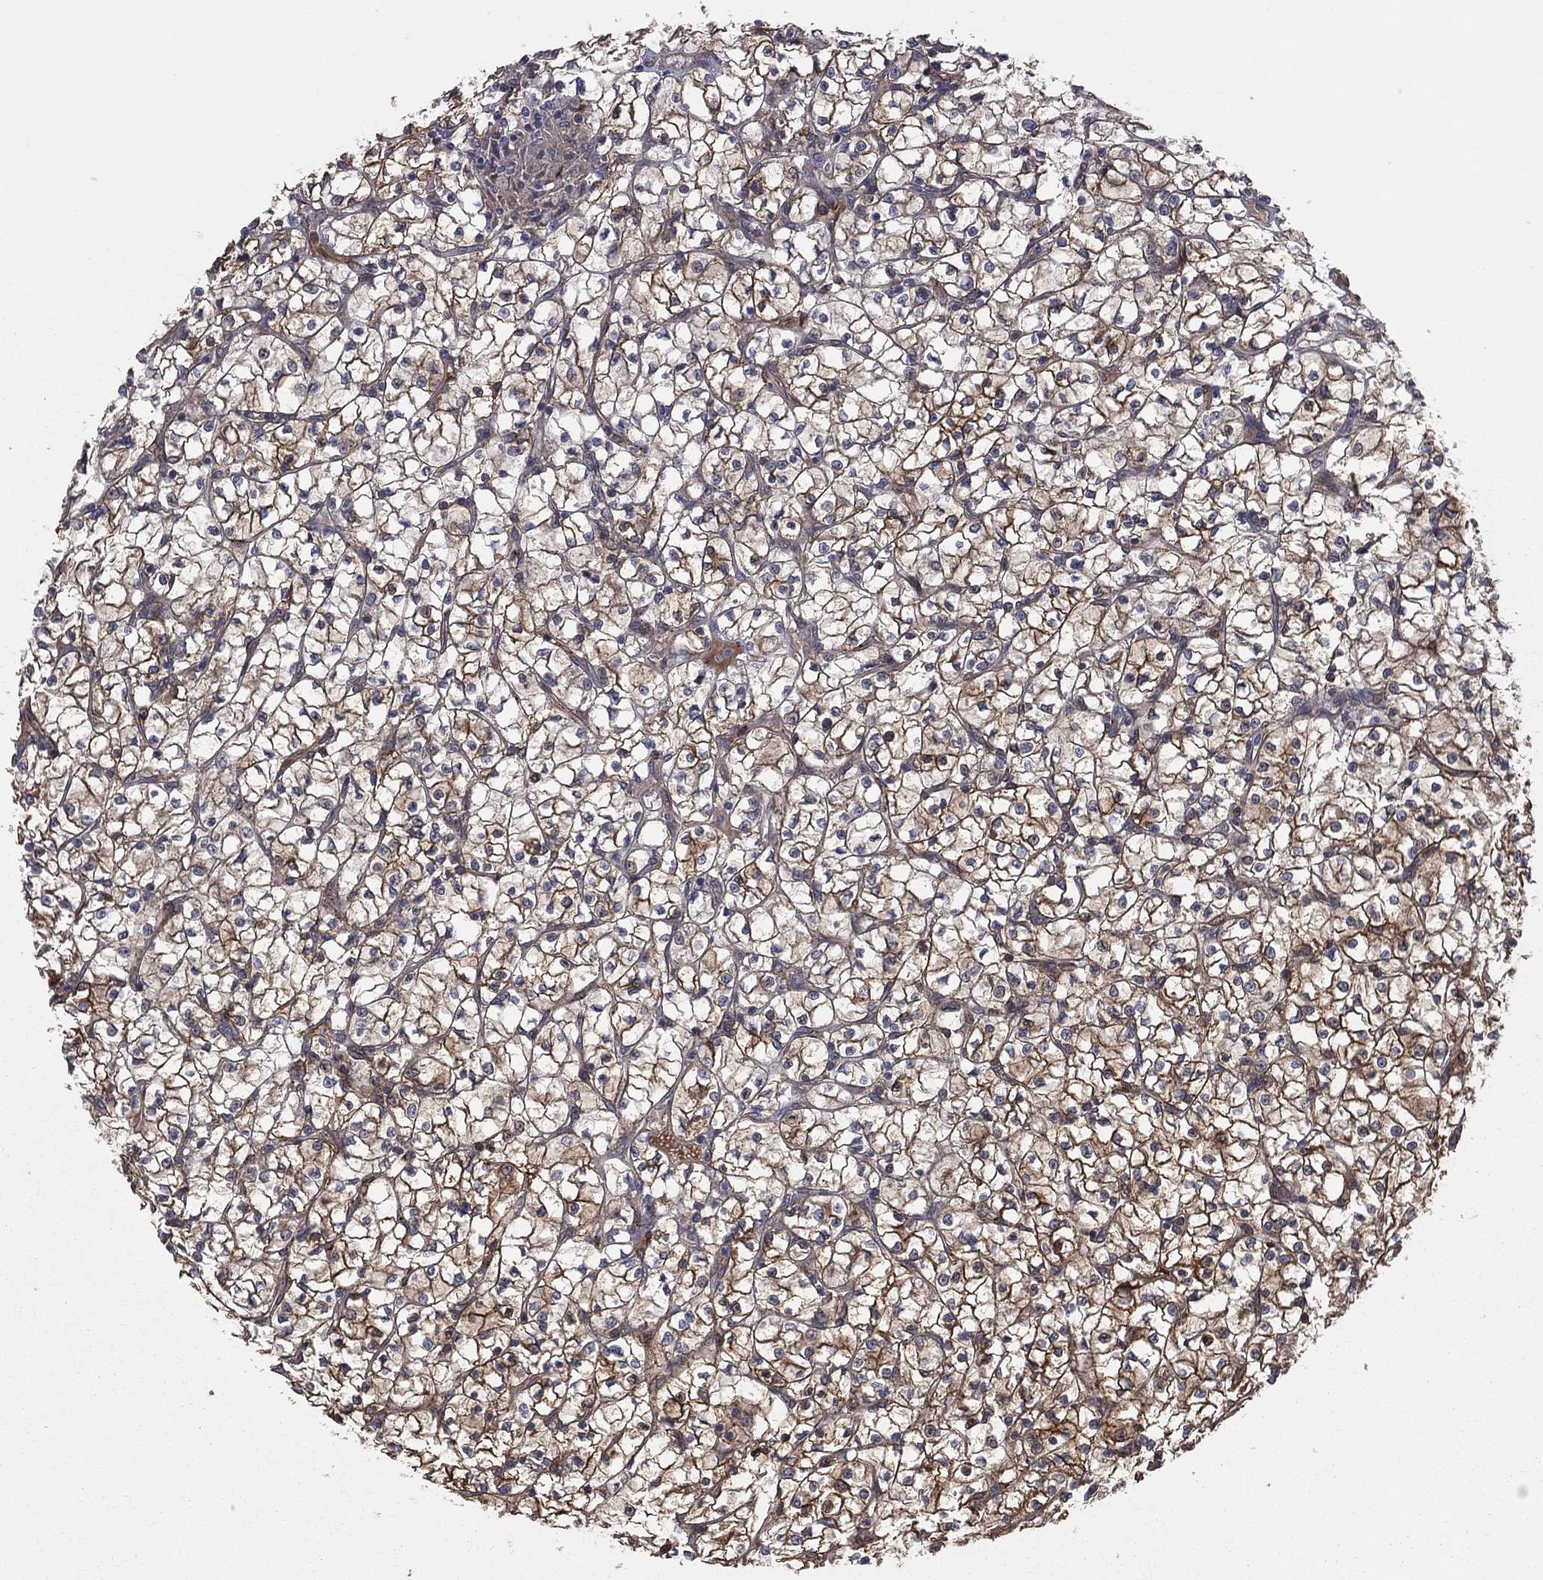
{"staining": {"intensity": "moderate", "quantity": "25%-75%", "location": "cytoplasmic/membranous"}, "tissue": "renal cancer", "cell_type": "Tumor cells", "image_type": "cancer", "snomed": [{"axis": "morphology", "description": "Adenocarcinoma, NOS"}, {"axis": "topography", "description": "Kidney"}], "caption": "IHC histopathology image of human renal cancer stained for a protein (brown), which shows medium levels of moderate cytoplasmic/membranous staining in approximately 25%-75% of tumor cells.", "gene": "SNCG", "patient": {"sex": "female", "age": 64}}